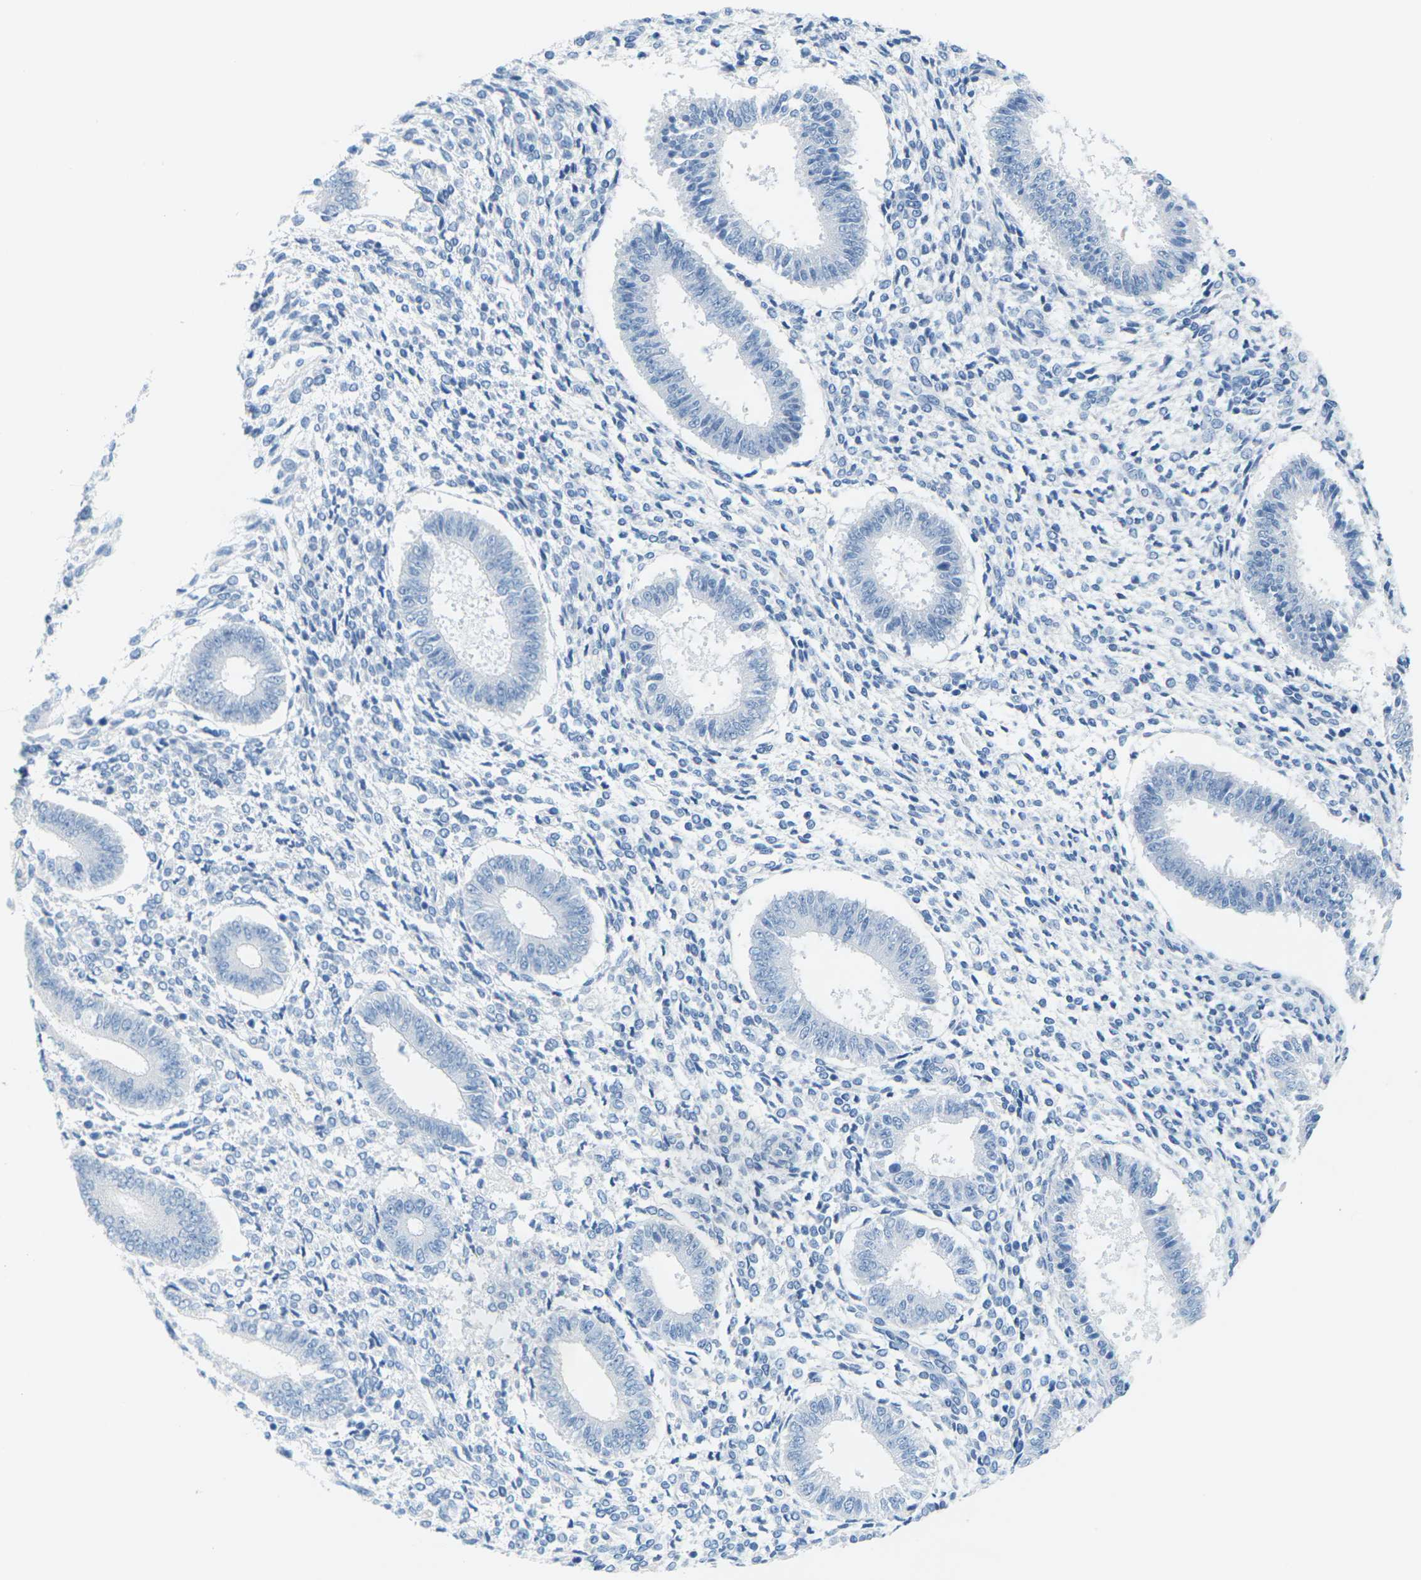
{"staining": {"intensity": "negative", "quantity": "none", "location": "none"}, "tissue": "endometrium", "cell_type": "Cells in endometrial stroma", "image_type": "normal", "snomed": [{"axis": "morphology", "description": "Normal tissue, NOS"}, {"axis": "topography", "description": "Endometrium"}], "caption": "Immunohistochemistry (IHC) photomicrograph of normal endometrium: endometrium stained with DAB shows no significant protein expression in cells in endometrial stroma. (DAB (3,3'-diaminobenzidine) immunohistochemistry (IHC), high magnification).", "gene": "SLC12A1", "patient": {"sex": "female", "age": 35}}